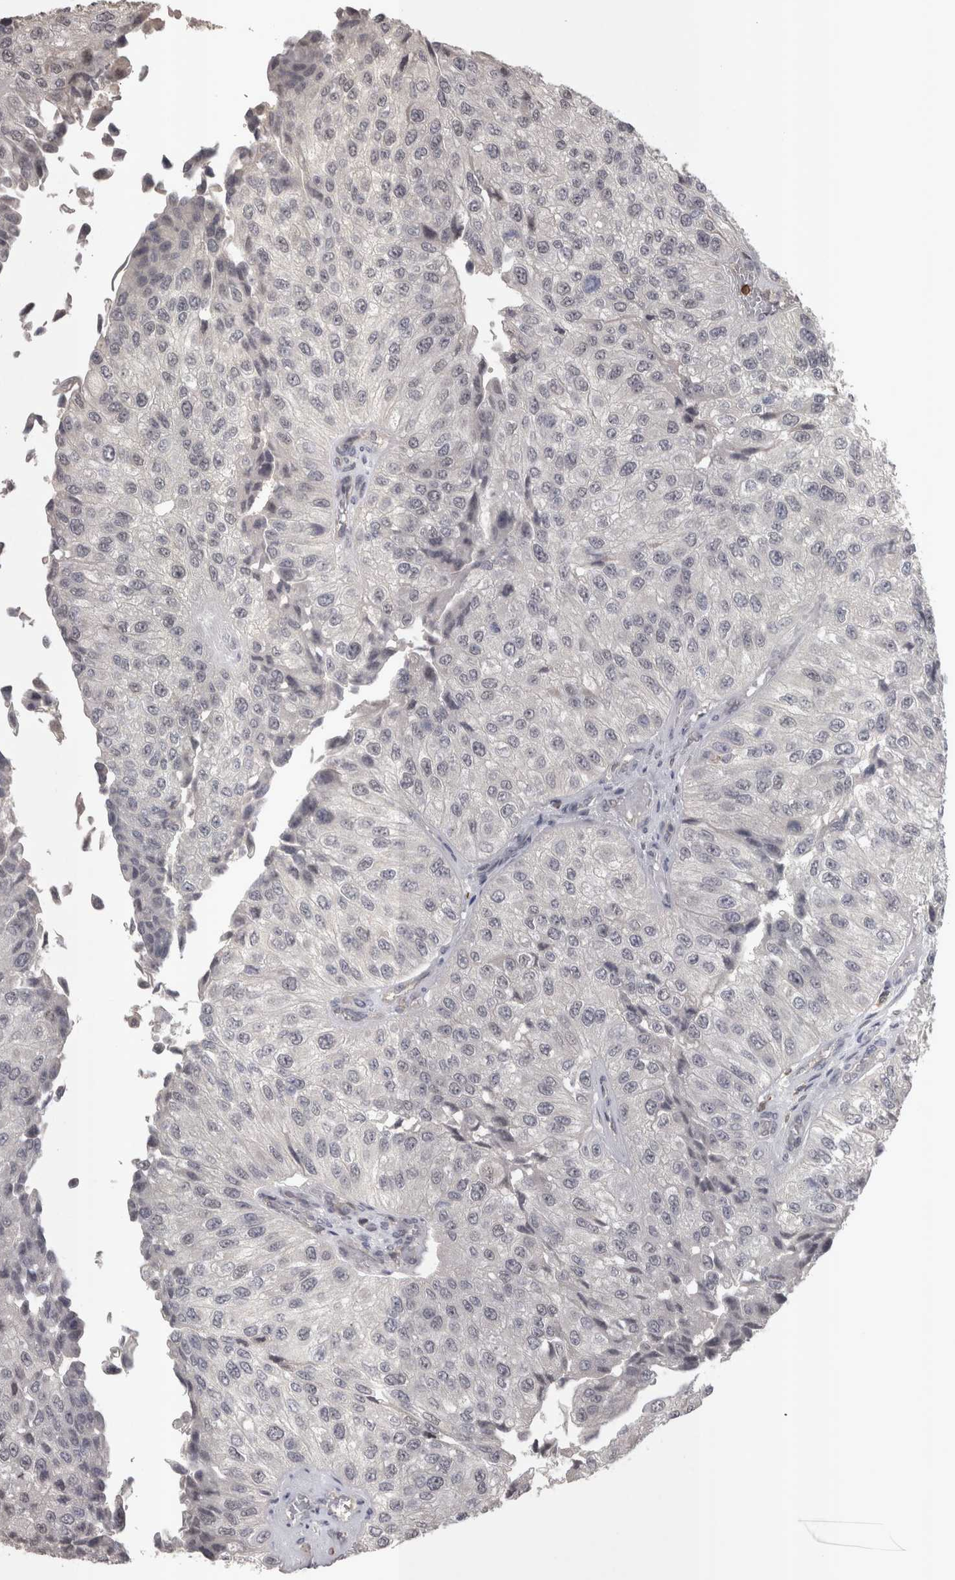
{"staining": {"intensity": "weak", "quantity": "<25%", "location": "nuclear"}, "tissue": "urothelial cancer", "cell_type": "Tumor cells", "image_type": "cancer", "snomed": [{"axis": "morphology", "description": "Urothelial carcinoma, High grade"}, {"axis": "topography", "description": "Kidney"}, {"axis": "topography", "description": "Urinary bladder"}], "caption": "DAB immunohistochemical staining of human high-grade urothelial carcinoma exhibits no significant positivity in tumor cells.", "gene": "SKAP1", "patient": {"sex": "male", "age": 77}}